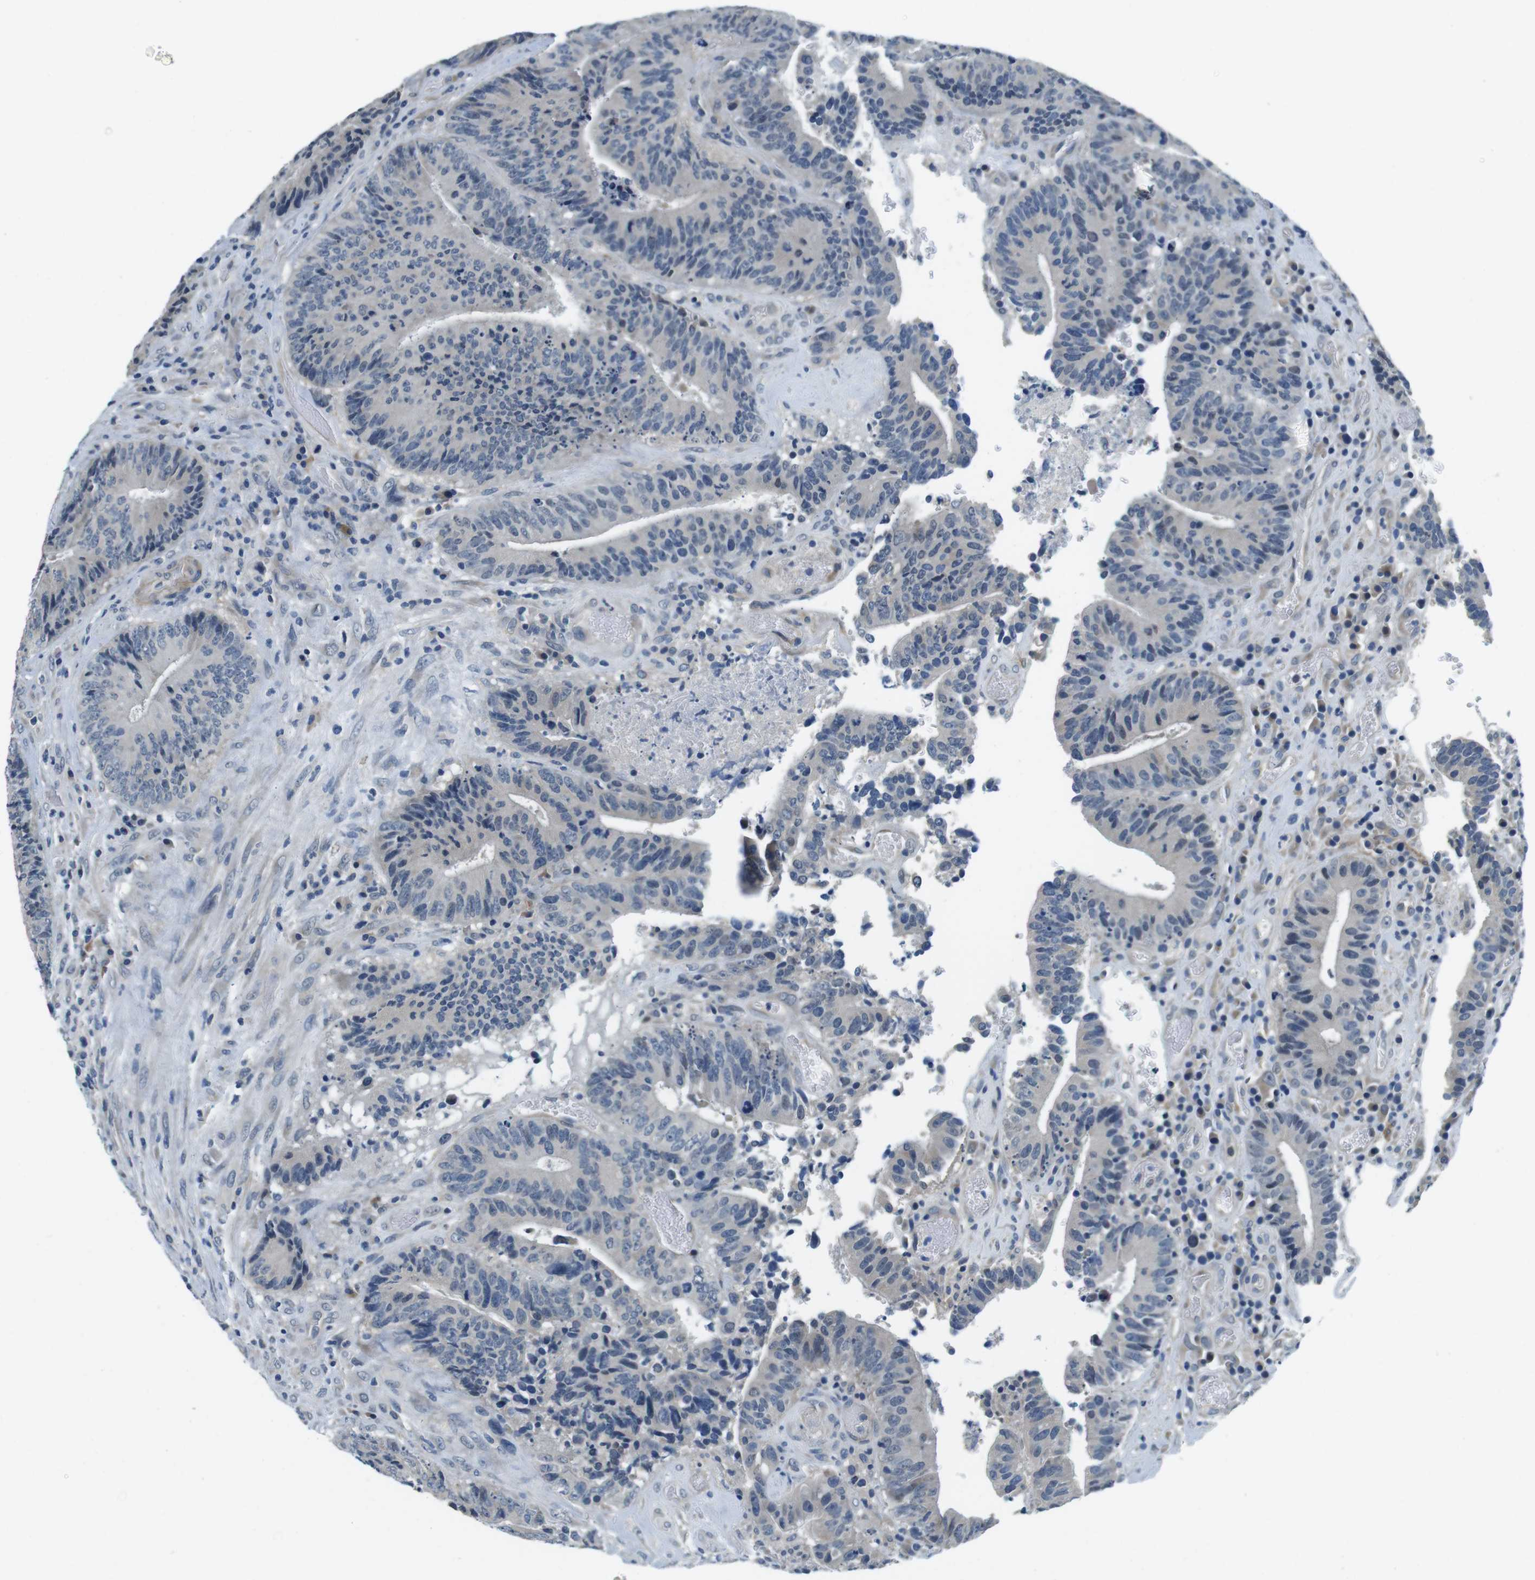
{"staining": {"intensity": "negative", "quantity": "none", "location": "none"}, "tissue": "colorectal cancer", "cell_type": "Tumor cells", "image_type": "cancer", "snomed": [{"axis": "morphology", "description": "Adenocarcinoma, NOS"}, {"axis": "topography", "description": "Rectum"}], "caption": "An IHC image of adenocarcinoma (colorectal) is shown. There is no staining in tumor cells of adenocarcinoma (colorectal).", "gene": "DTNA", "patient": {"sex": "male", "age": 72}}